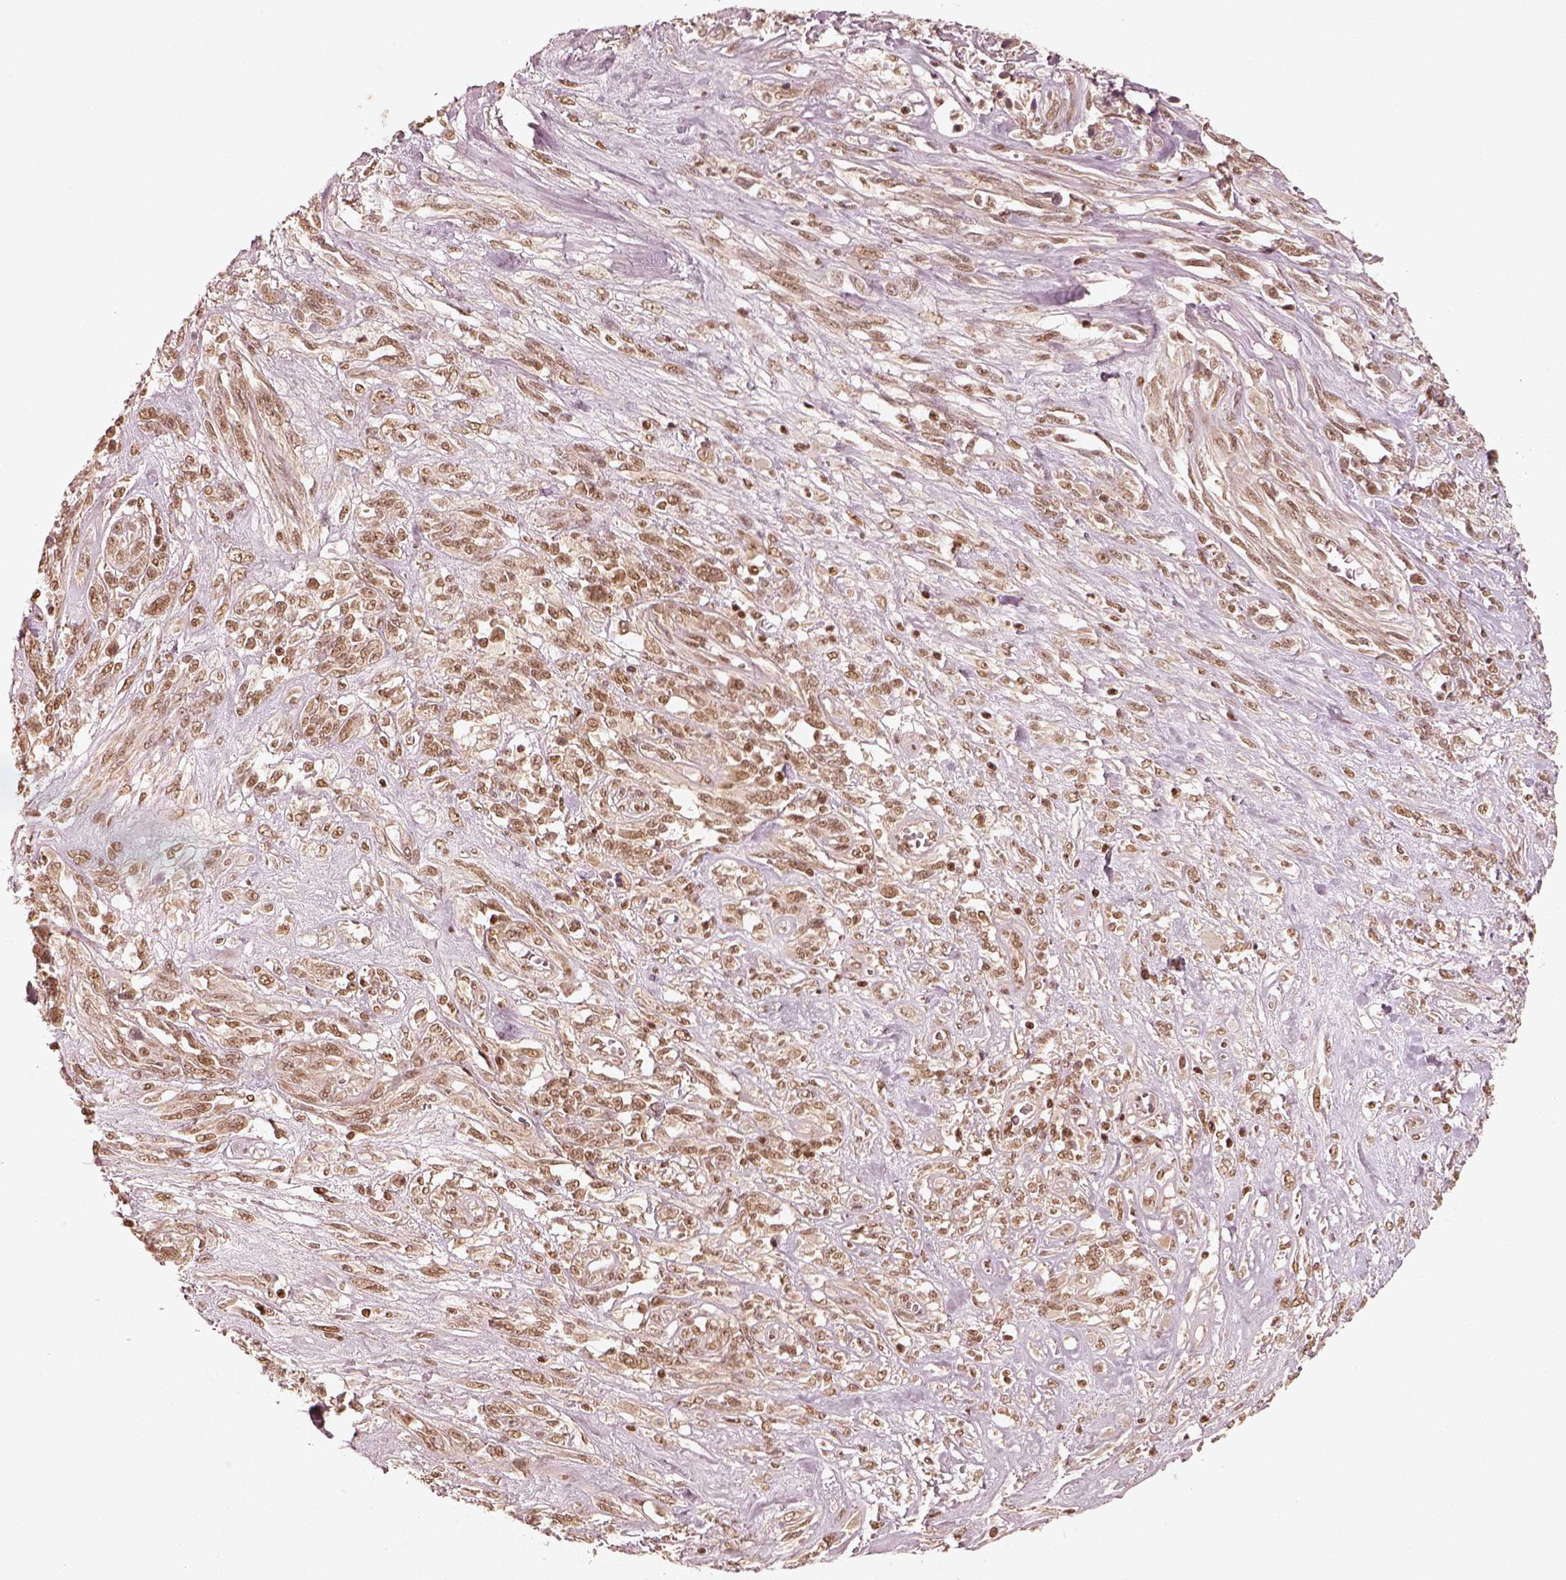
{"staining": {"intensity": "weak", "quantity": ">75%", "location": "nuclear"}, "tissue": "melanoma", "cell_type": "Tumor cells", "image_type": "cancer", "snomed": [{"axis": "morphology", "description": "Malignant melanoma, NOS"}, {"axis": "topography", "description": "Skin"}], "caption": "A brown stain shows weak nuclear positivity of a protein in human malignant melanoma tumor cells. The staining is performed using DAB brown chromogen to label protein expression. The nuclei are counter-stained blue using hematoxylin.", "gene": "GMEB2", "patient": {"sex": "female", "age": 91}}